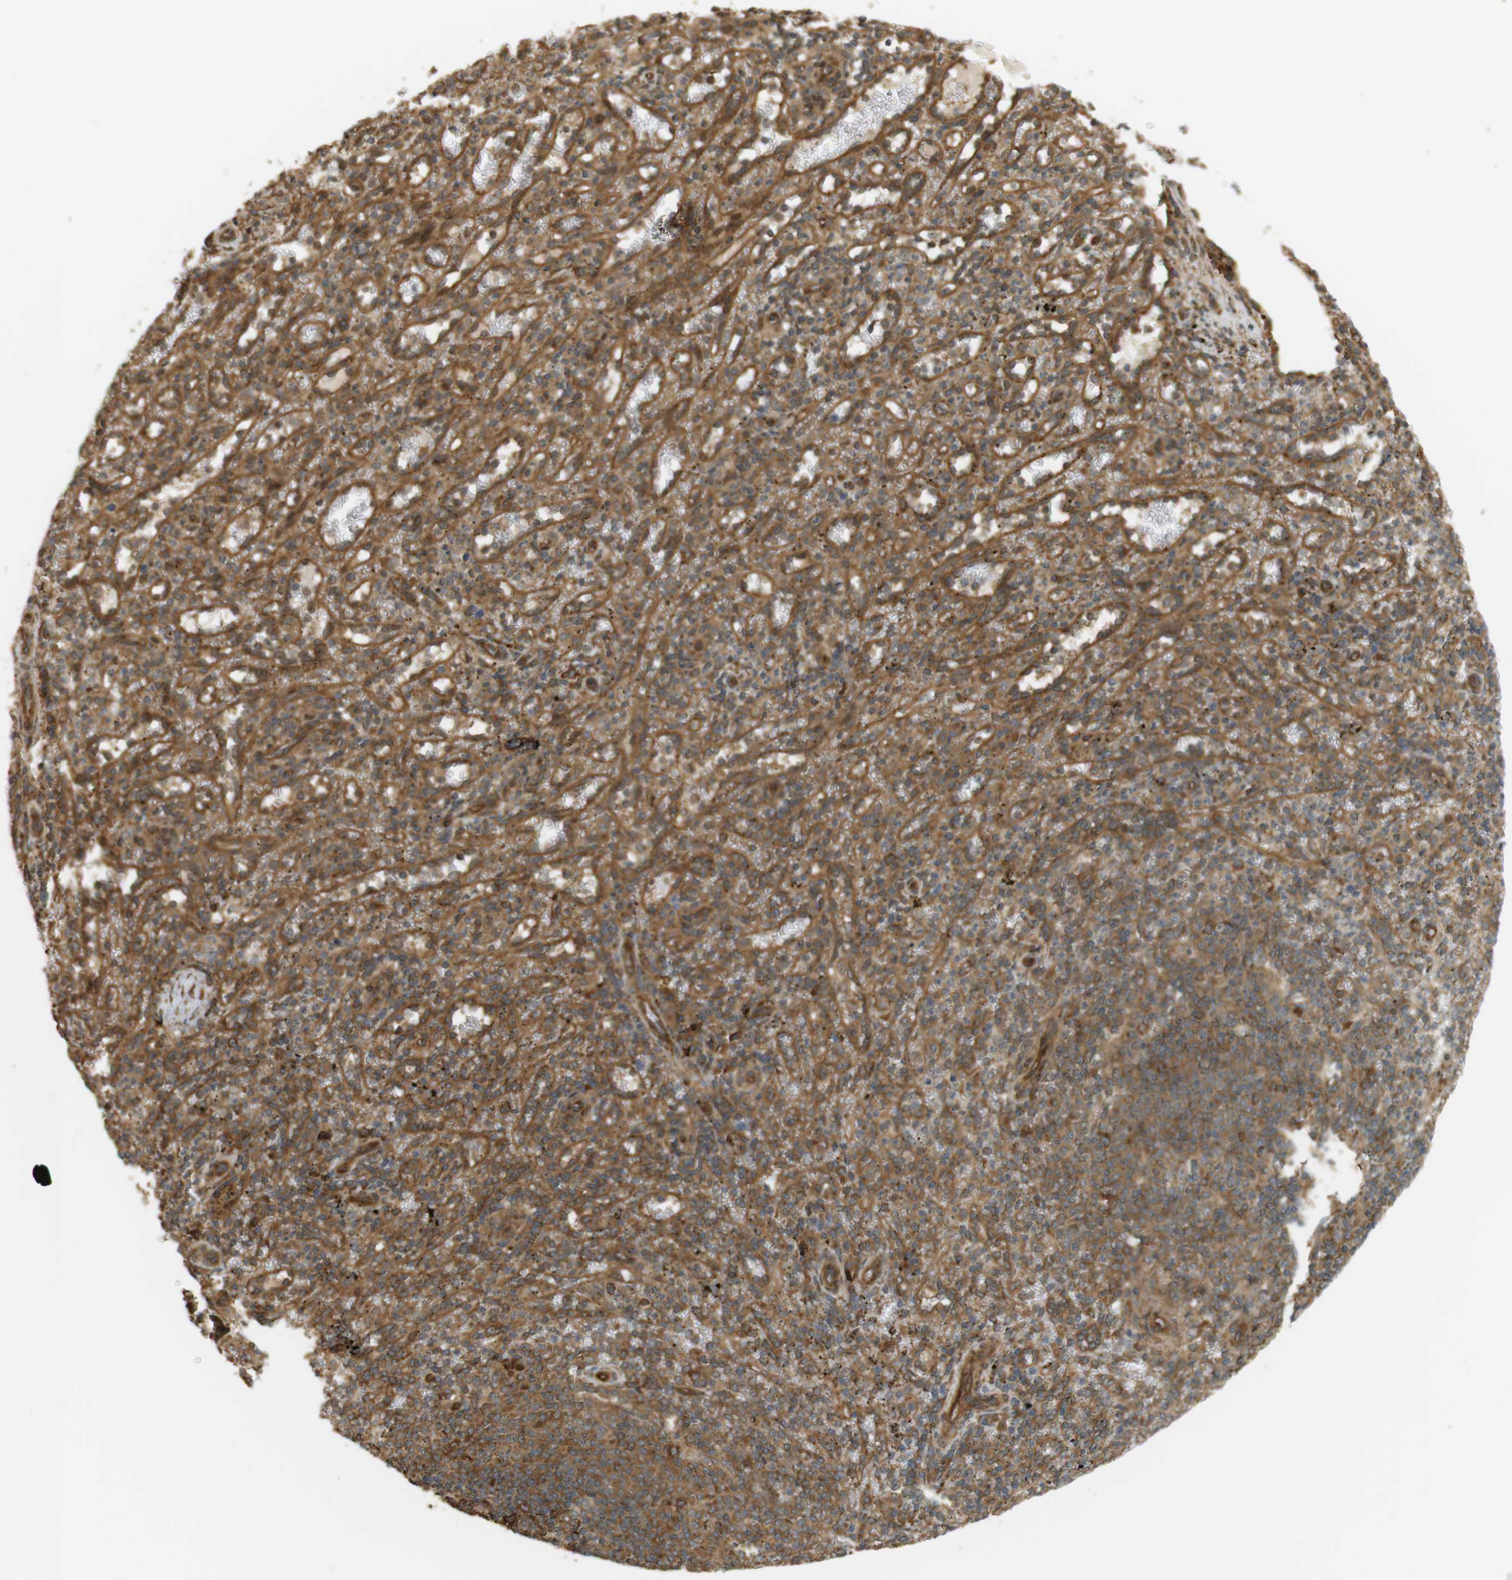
{"staining": {"intensity": "moderate", "quantity": ">75%", "location": "cytoplasmic/membranous"}, "tissue": "spleen", "cell_type": "Cells in red pulp", "image_type": "normal", "snomed": [{"axis": "morphology", "description": "Normal tissue, NOS"}, {"axis": "topography", "description": "Spleen"}], "caption": "This is a photomicrograph of IHC staining of normal spleen, which shows moderate positivity in the cytoplasmic/membranous of cells in red pulp.", "gene": "PA2G4", "patient": {"sex": "female", "age": 10}}